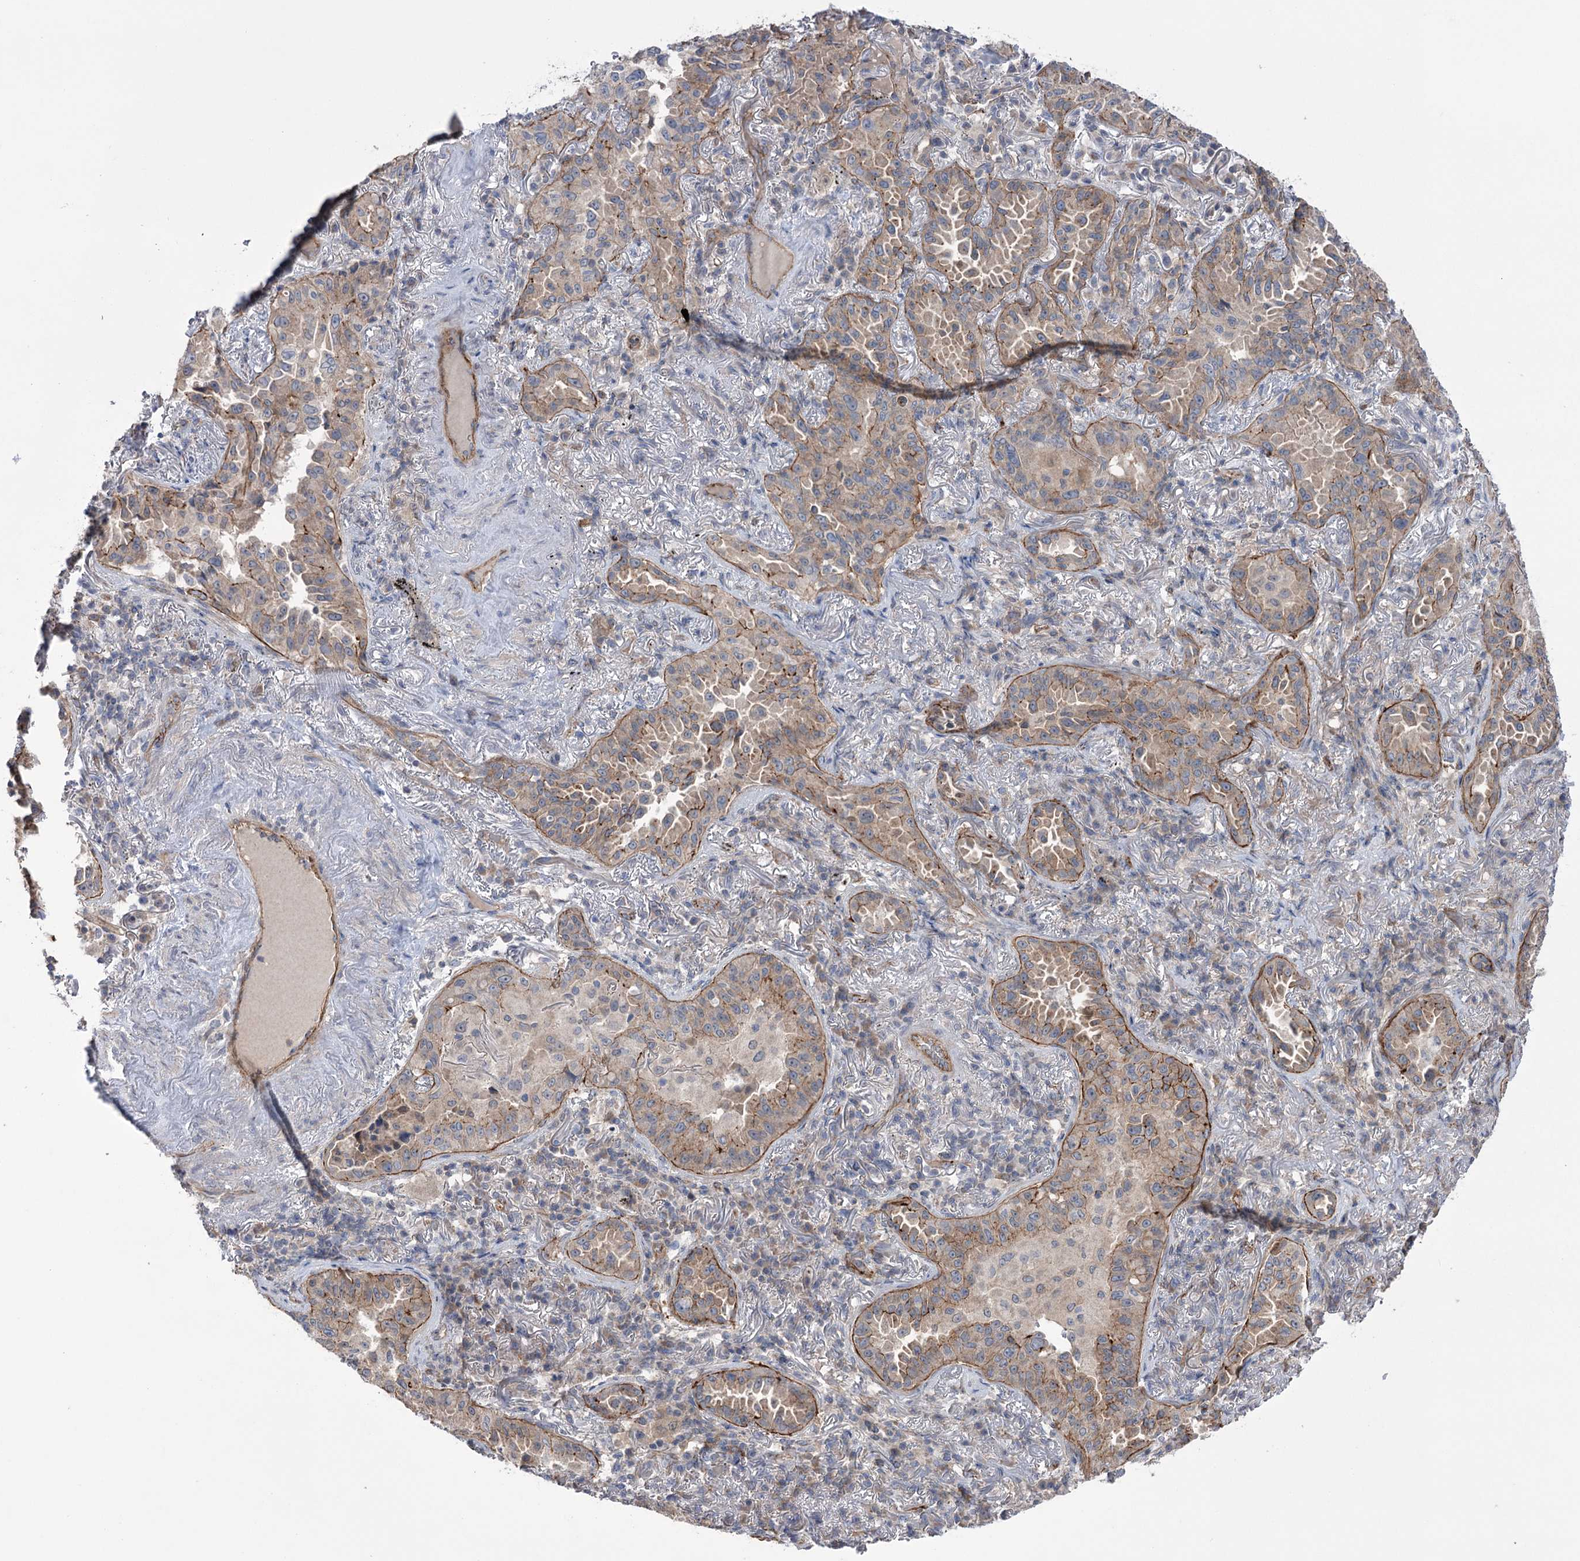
{"staining": {"intensity": "moderate", "quantity": "25%-75%", "location": "cytoplasmic/membranous"}, "tissue": "lung cancer", "cell_type": "Tumor cells", "image_type": "cancer", "snomed": [{"axis": "morphology", "description": "Adenocarcinoma, NOS"}, {"axis": "topography", "description": "Lung"}], "caption": "Protein analysis of lung adenocarcinoma tissue reveals moderate cytoplasmic/membranous positivity in approximately 25%-75% of tumor cells.", "gene": "TRIM71", "patient": {"sex": "female", "age": 69}}